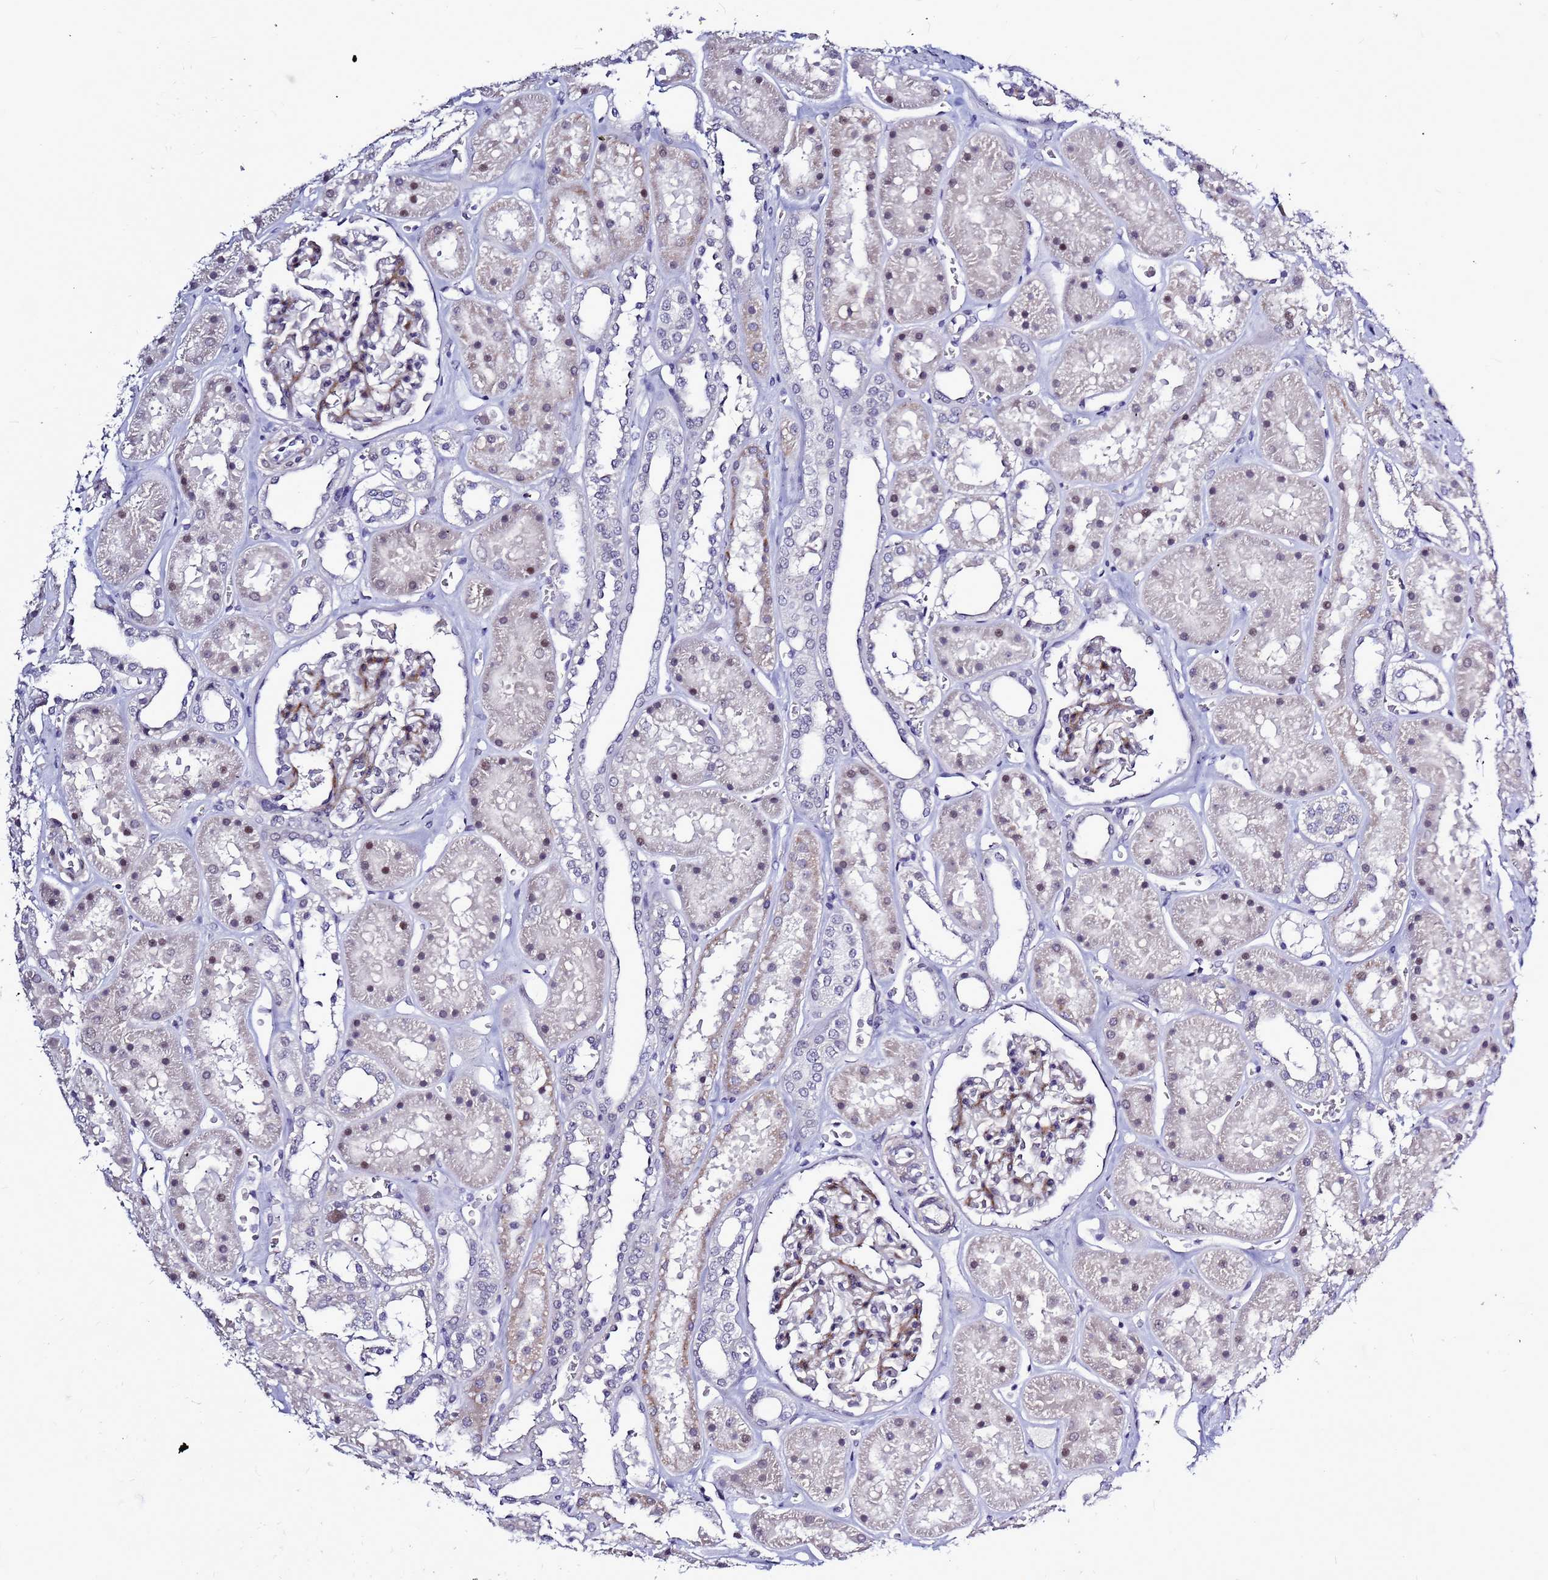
{"staining": {"intensity": "weak", "quantity": "<25%", "location": "cytoplasmic/membranous,nuclear"}, "tissue": "kidney", "cell_type": "Cells in glomeruli", "image_type": "normal", "snomed": [{"axis": "morphology", "description": "Normal tissue, NOS"}, {"axis": "topography", "description": "Kidney"}], "caption": "There is no significant staining in cells in glomeruli of kidney. (Stains: DAB (3,3'-diaminobenzidine) IHC with hematoxylin counter stain, Microscopy: brightfield microscopy at high magnification).", "gene": "CXorf65", "patient": {"sex": "female", "age": 41}}